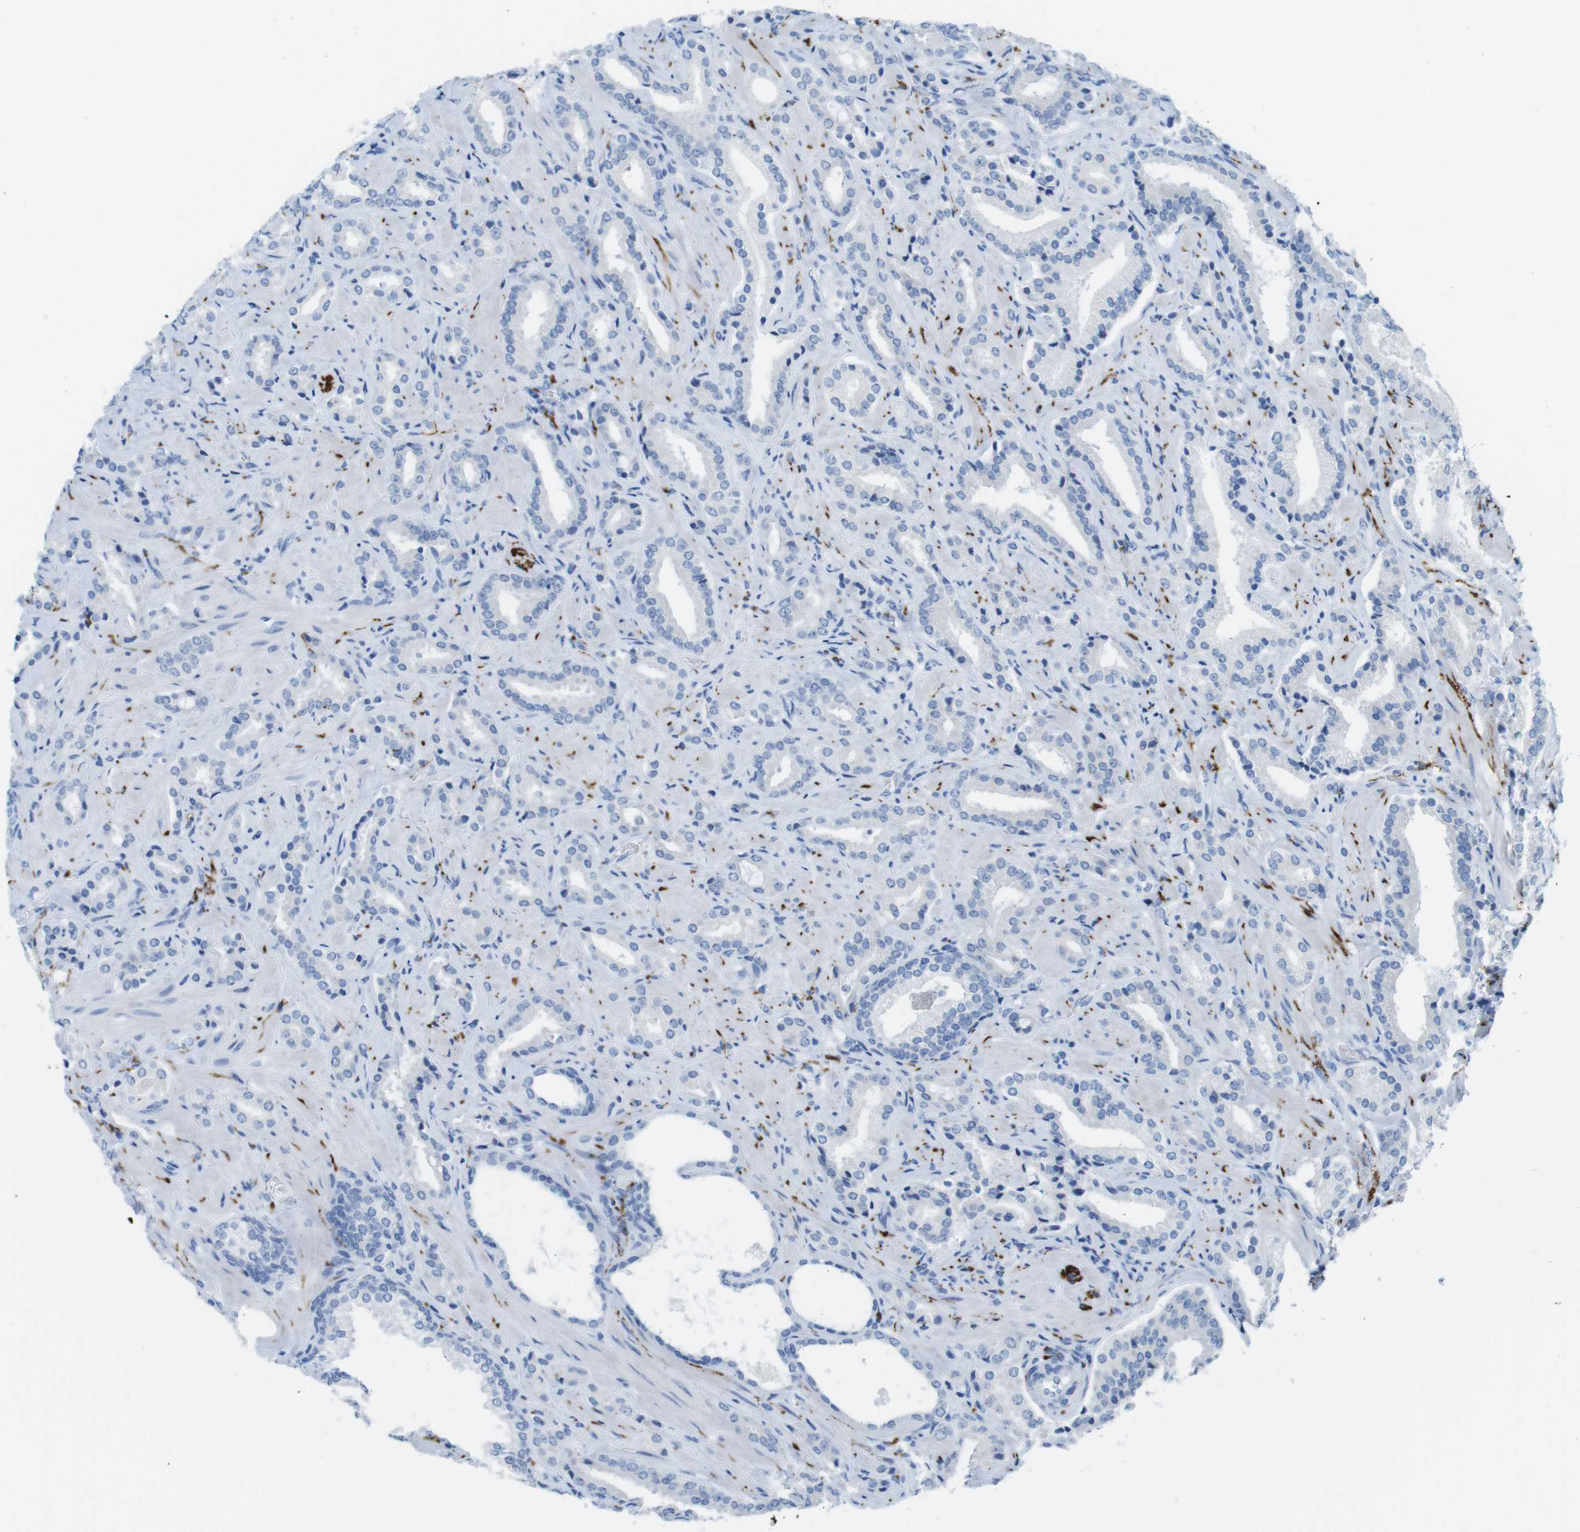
{"staining": {"intensity": "negative", "quantity": "none", "location": "none"}, "tissue": "prostate cancer", "cell_type": "Tumor cells", "image_type": "cancer", "snomed": [{"axis": "morphology", "description": "Adenocarcinoma, High grade"}, {"axis": "topography", "description": "Prostate"}], "caption": "High power microscopy micrograph of an IHC image of prostate high-grade adenocarcinoma, revealing no significant staining in tumor cells.", "gene": "GAP43", "patient": {"sex": "male", "age": 64}}